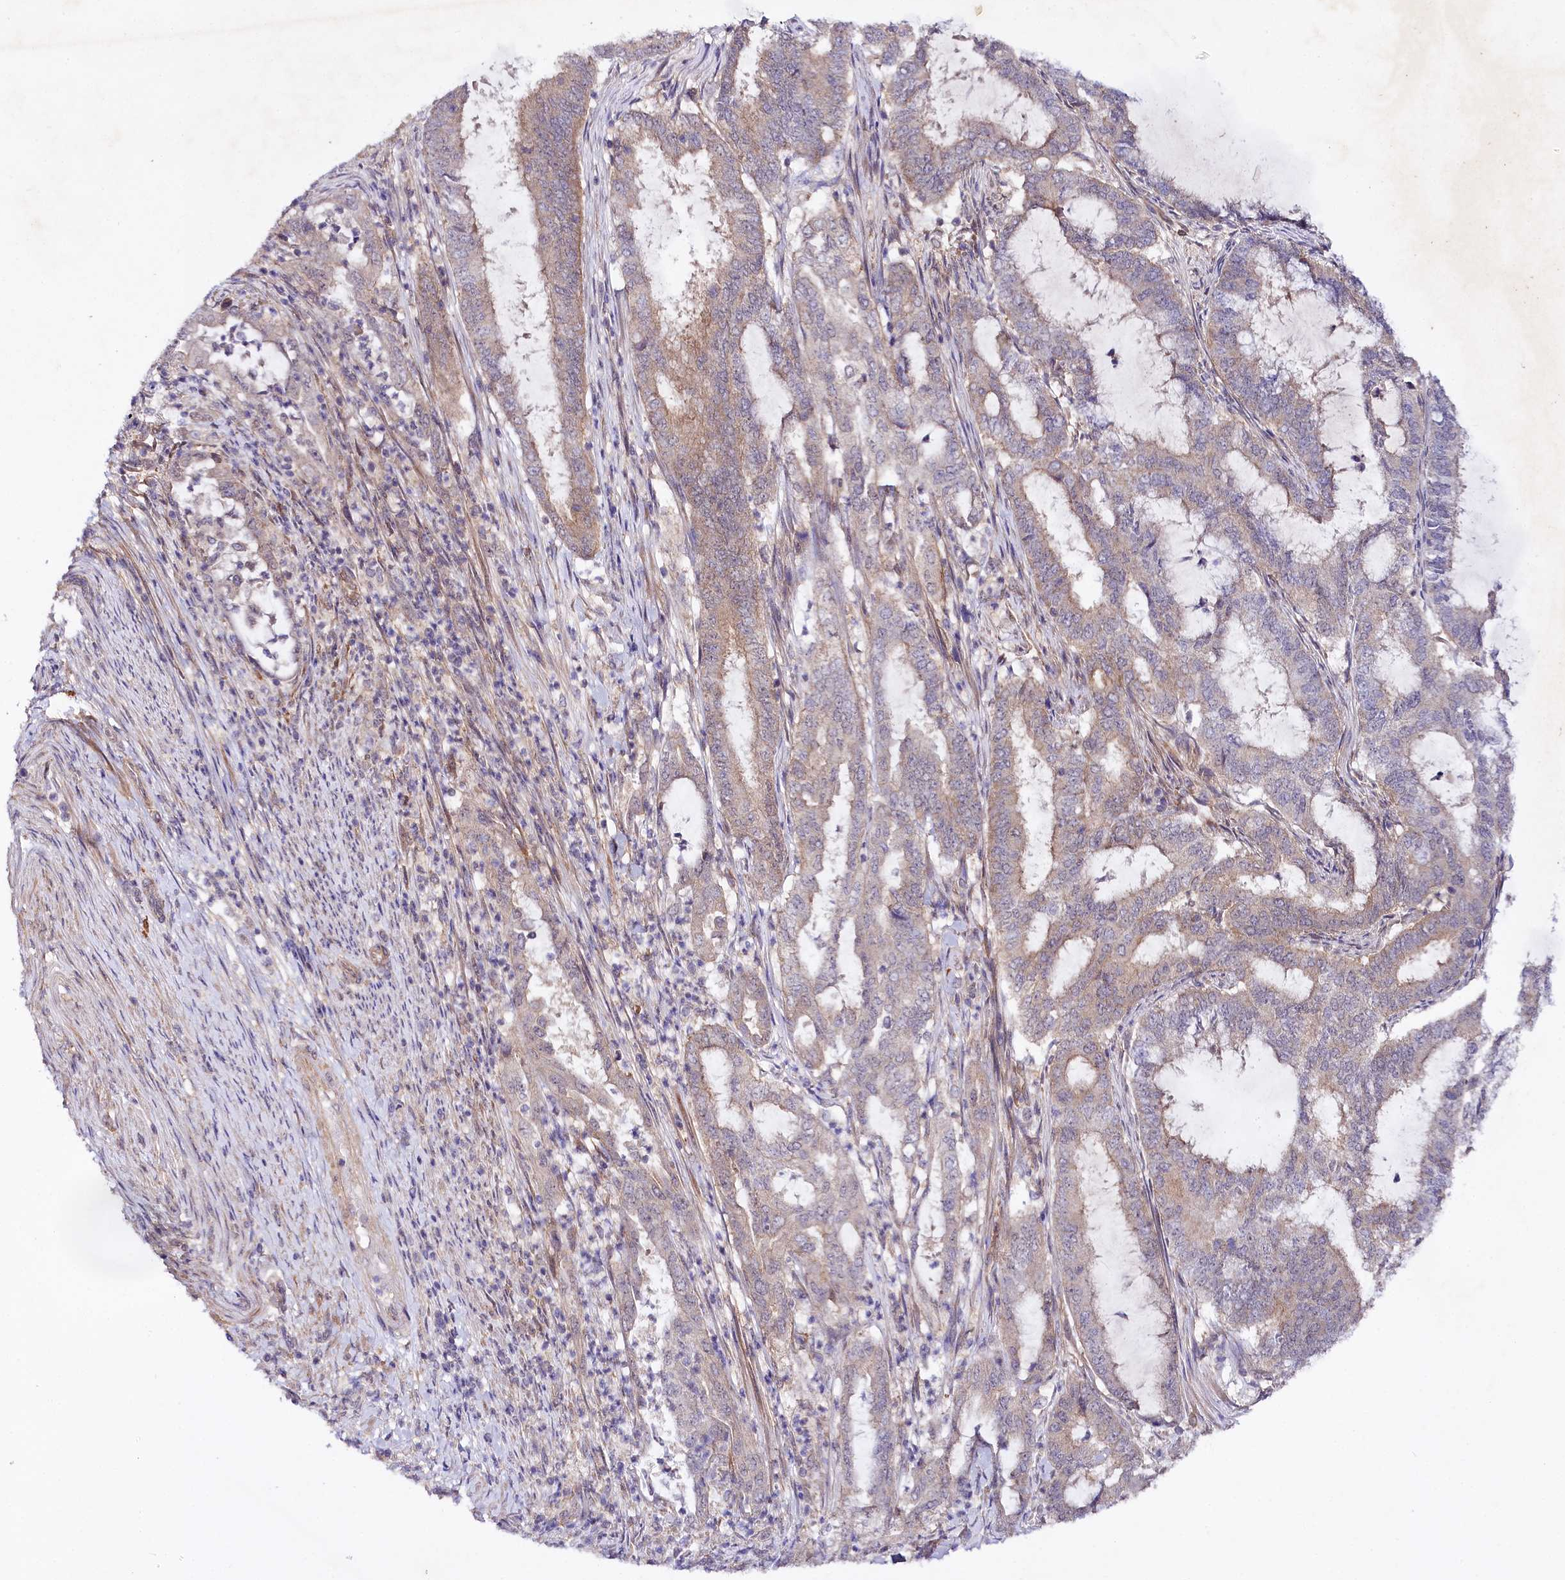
{"staining": {"intensity": "weak", "quantity": "25%-75%", "location": "cytoplasmic/membranous"}, "tissue": "endometrial cancer", "cell_type": "Tumor cells", "image_type": "cancer", "snomed": [{"axis": "morphology", "description": "Adenocarcinoma, NOS"}, {"axis": "topography", "description": "Endometrium"}], "caption": "Brown immunohistochemical staining in human endometrial adenocarcinoma shows weak cytoplasmic/membranous staining in about 25%-75% of tumor cells. The protein of interest is stained brown, and the nuclei are stained in blue (DAB IHC with brightfield microscopy, high magnification).", "gene": "PHLDB1", "patient": {"sex": "female", "age": 51}}